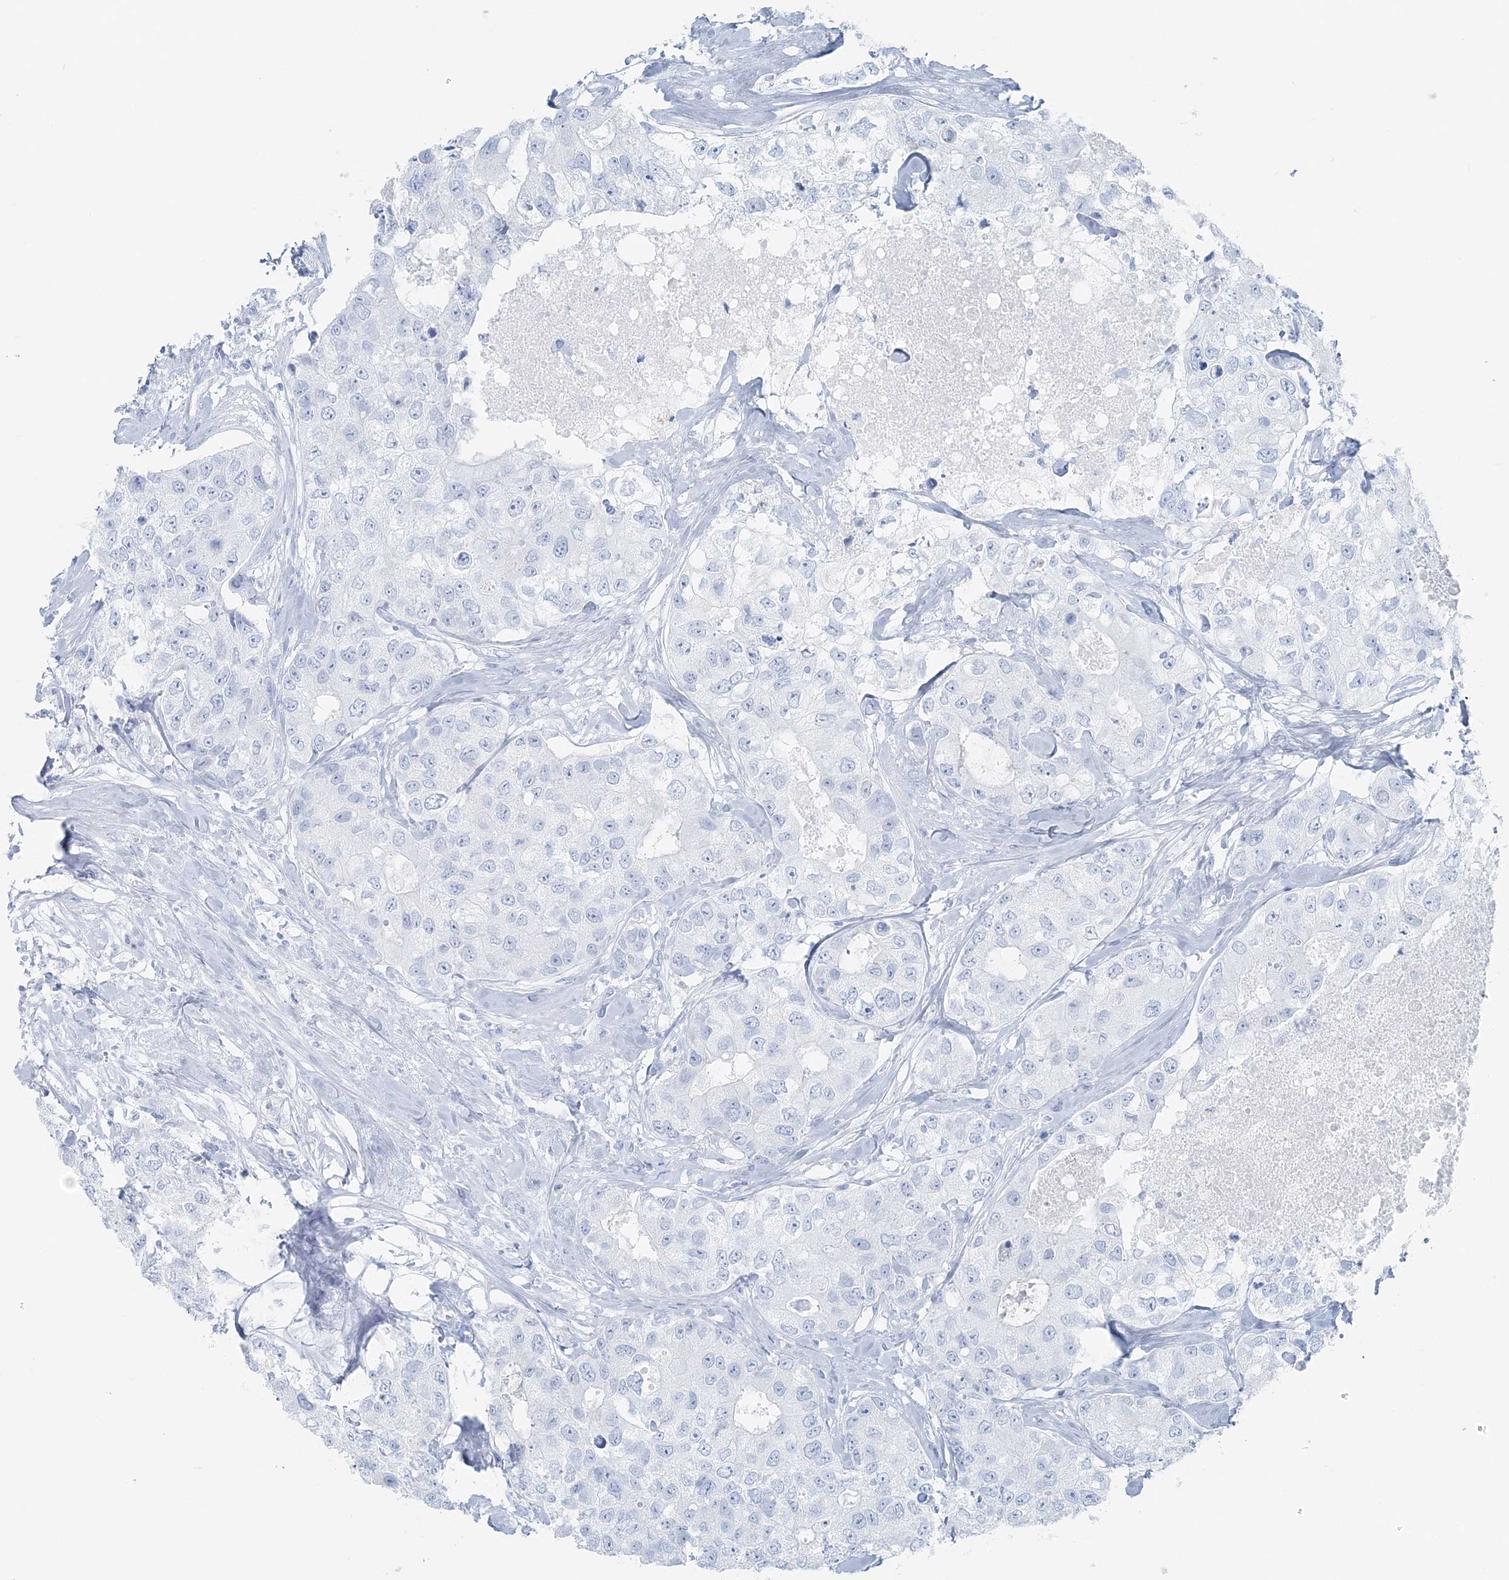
{"staining": {"intensity": "negative", "quantity": "none", "location": "none"}, "tissue": "breast cancer", "cell_type": "Tumor cells", "image_type": "cancer", "snomed": [{"axis": "morphology", "description": "Duct carcinoma"}, {"axis": "topography", "description": "Breast"}], "caption": "This is a histopathology image of immunohistochemistry (IHC) staining of breast cancer, which shows no expression in tumor cells.", "gene": "ATP11A", "patient": {"sex": "female", "age": 62}}